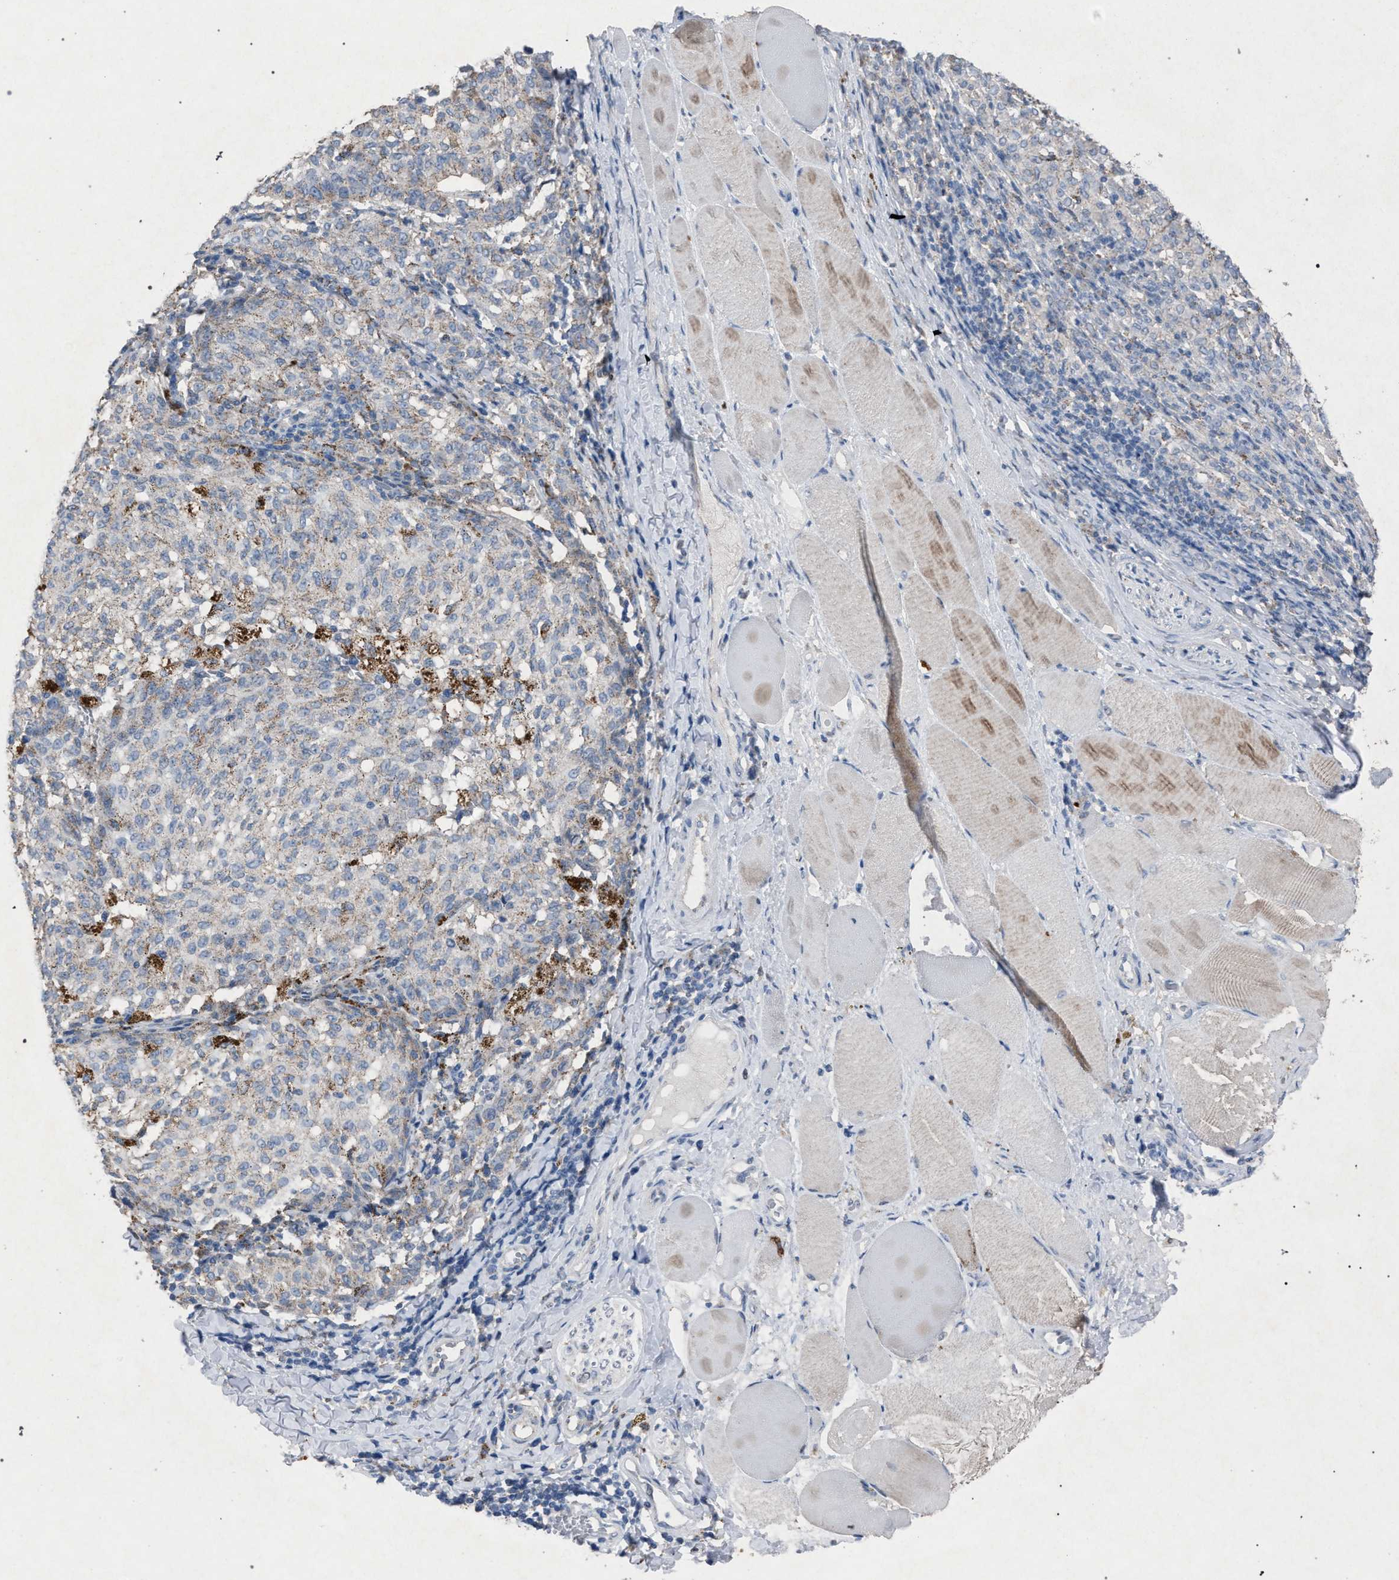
{"staining": {"intensity": "negative", "quantity": "none", "location": "none"}, "tissue": "melanoma", "cell_type": "Tumor cells", "image_type": "cancer", "snomed": [{"axis": "morphology", "description": "Malignant melanoma, NOS"}, {"axis": "topography", "description": "Skin"}], "caption": "Immunohistochemistry photomicrograph of human melanoma stained for a protein (brown), which shows no expression in tumor cells. The staining is performed using DAB brown chromogen with nuclei counter-stained in using hematoxylin.", "gene": "HSD17B4", "patient": {"sex": "female", "age": 72}}